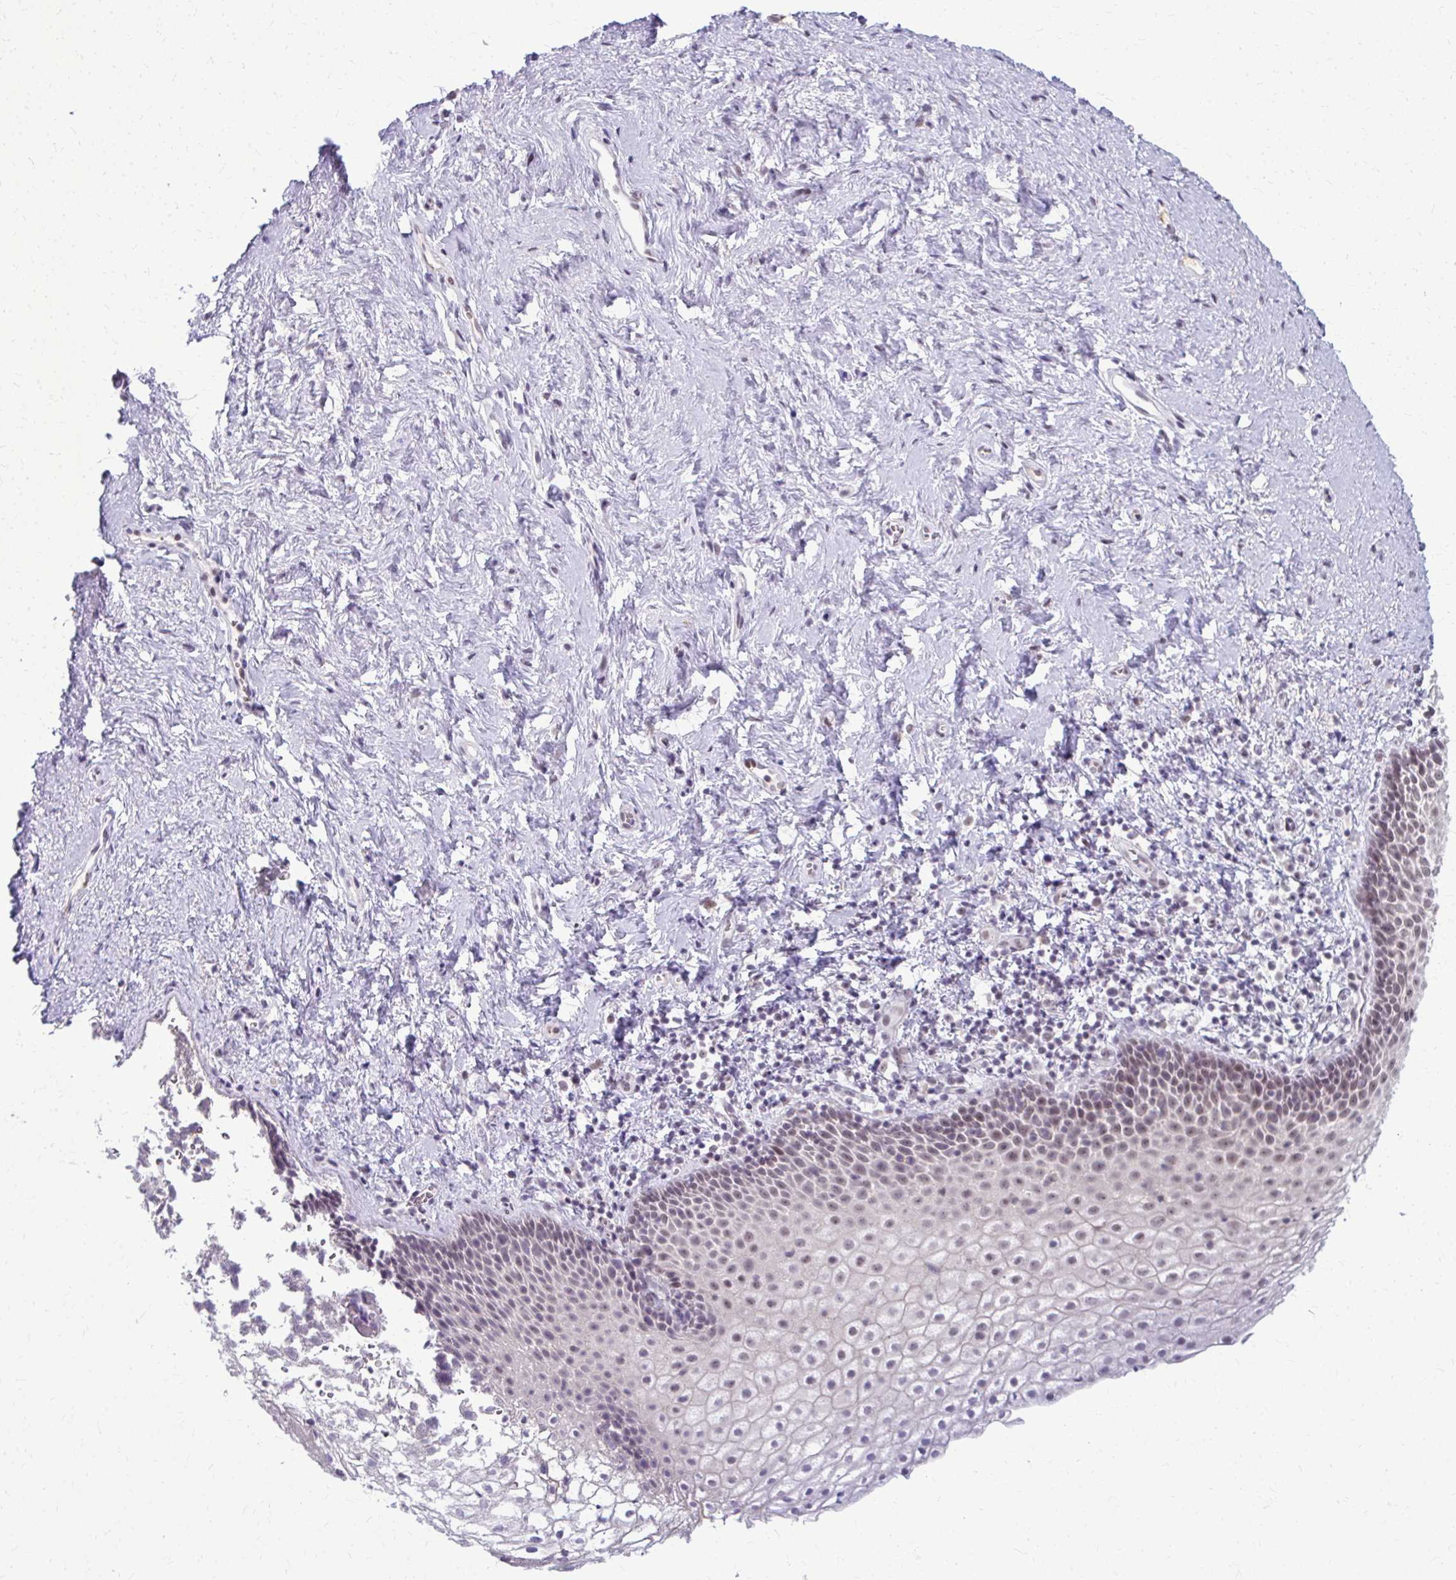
{"staining": {"intensity": "weak", "quantity": "25%-75%", "location": "nuclear"}, "tissue": "vagina", "cell_type": "Squamous epithelial cells", "image_type": "normal", "snomed": [{"axis": "morphology", "description": "Normal tissue, NOS"}, {"axis": "topography", "description": "Vagina"}], "caption": "Vagina stained for a protein (brown) shows weak nuclear positive staining in about 25%-75% of squamous epithelial cells.", "gene": "MAF1", "patient": {"sex": "female", "age": 61}}